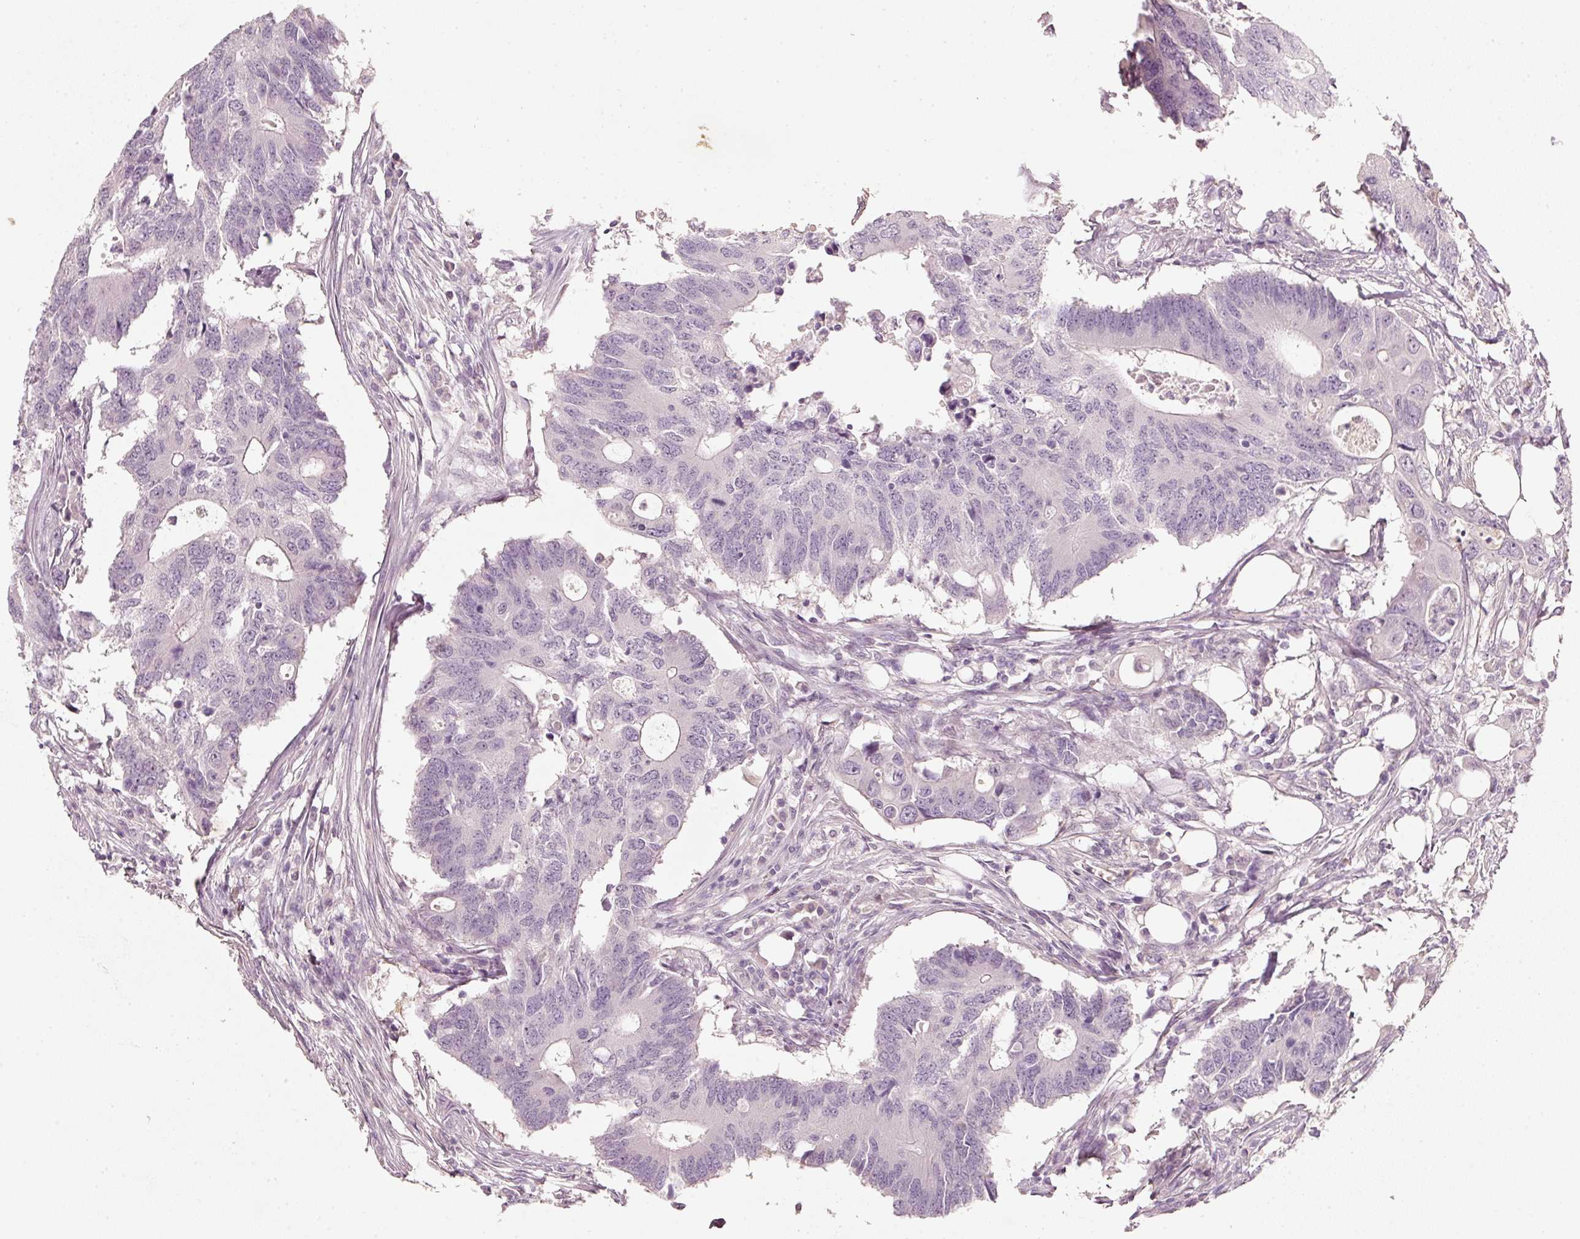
{"staining": {"intensity": "negative", "quantity": "none", "location": "none"}, "tissue": "colorectal cancer", "cell_type": "Tumor cells", "image_type": "cancer", "snomed": [{"axis": "morphology", "description": "Adenocarcinoma, NOS"}, {"axis": "topography", "description": "Colon"}], "caption": "This is an IHC photomicrograph of colorectal cancer (adenocarcinoma). There is no expression in tumor cells.", "gene": "STEAP1", "patient": {"sex": "male", "age": 71}}